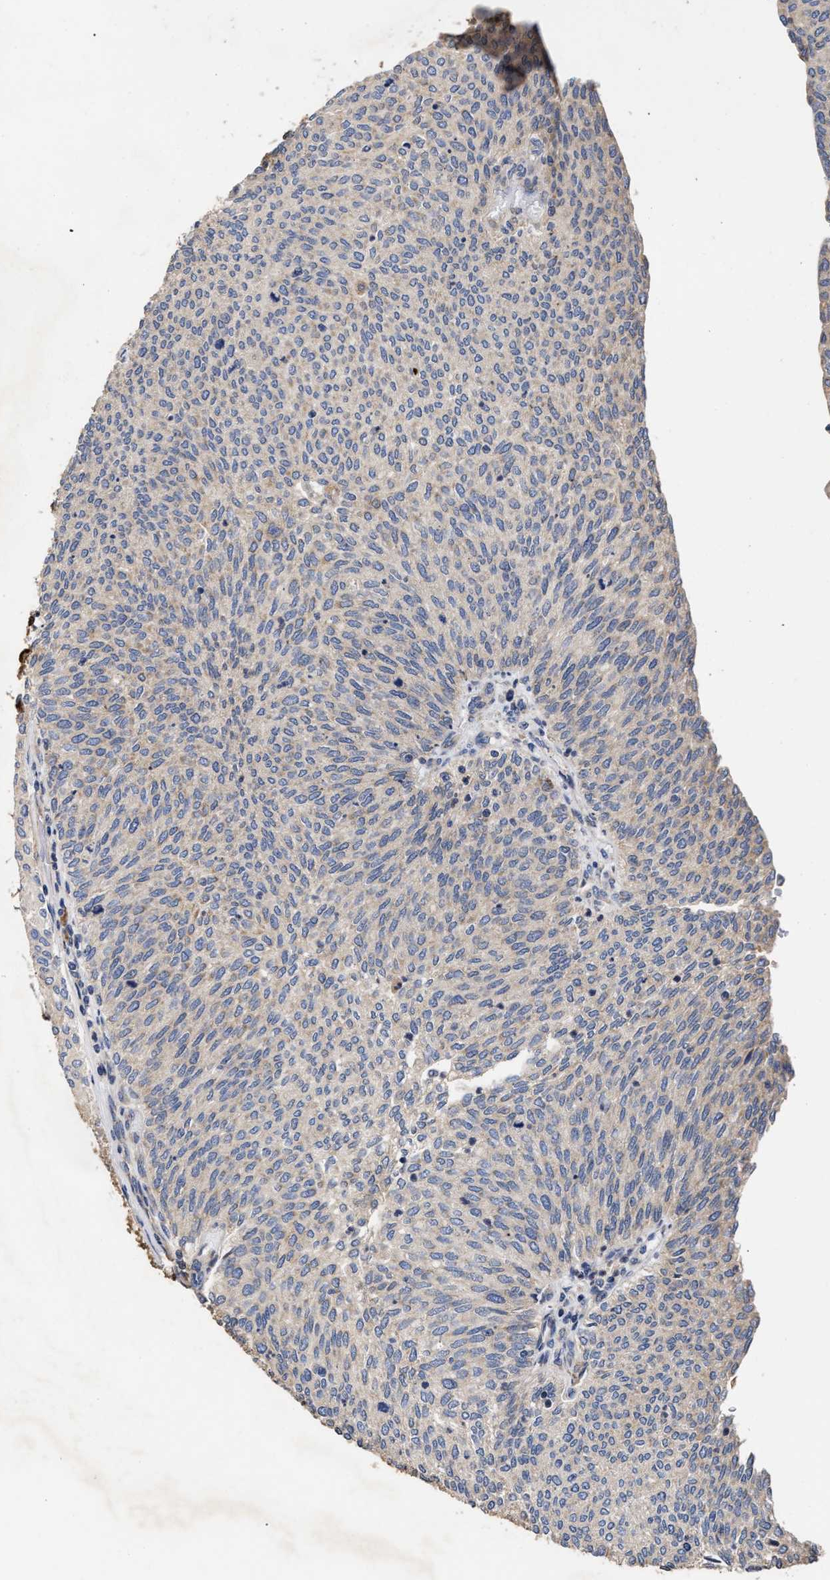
{"staining": {"intensity": "weak", "quantity": "<25%", "location": "cytoplasmic/membranous"}, "tissue": "urothelial cancer", "cell_type": "Tumor cells", "image_type": "cancer", "snomed": [{"axis": "morphology", "description": "Urothelial carcinoma, Low grade"}, {"axis": "topography", "description": "Urinary bladder"}], "caption": "The micrograph reveals no staining of tumor cells in urothelial cancer.", "gene": "GOSR1", "patient": {"sex": "female", "age": 79}}